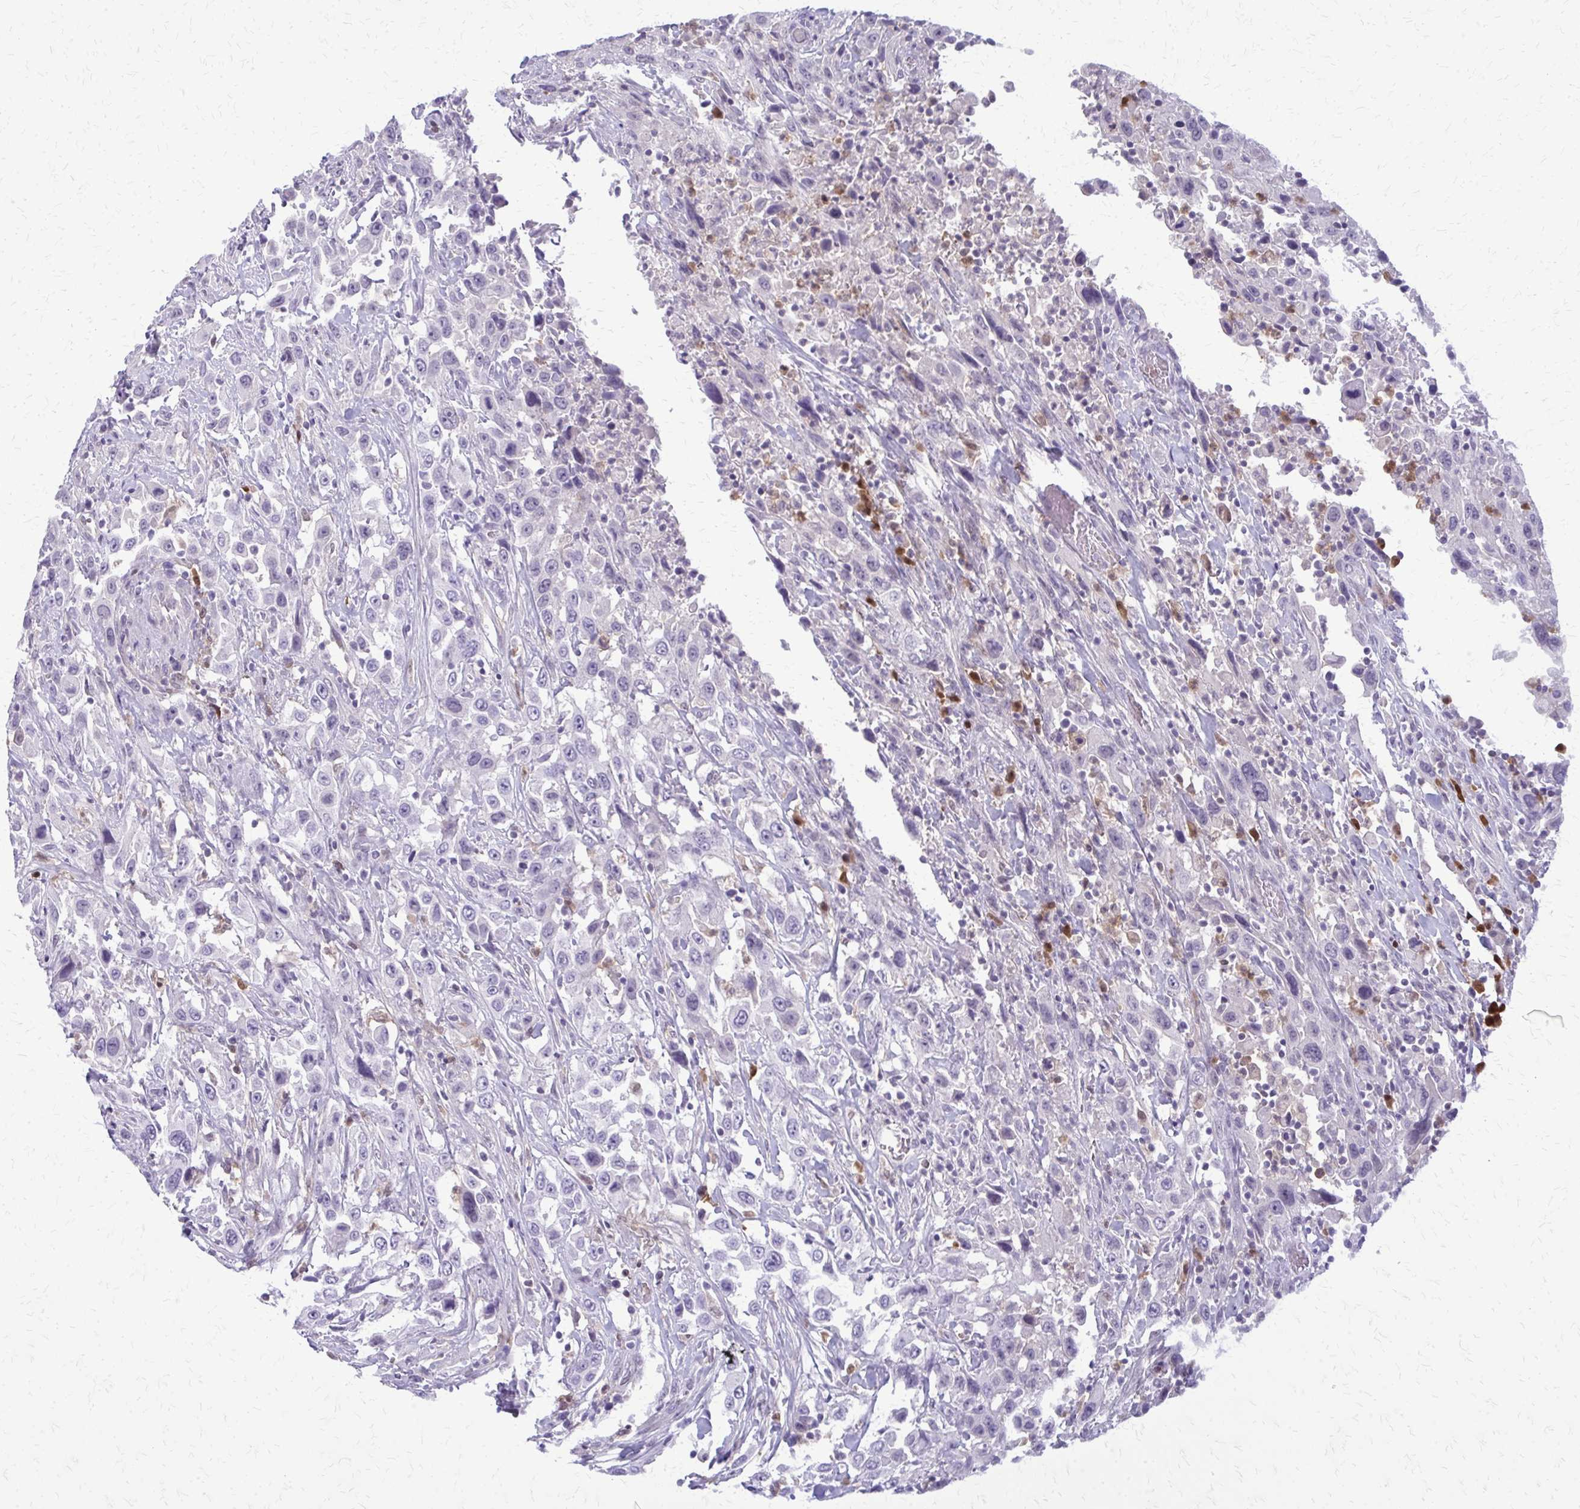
{"staining": {"intensity": "negative", "quantity": "none", "location": "none"}, "tissue": "urothelial cancer", "cell_type": "Tumor cells", "image_type": "cancer", "snomed": [{"axis": "morphology", "description": "Urothelial carcinoma, High grade"}, {"axis": "topography", "description": "Urinary bladder"}], "caption": "The micrograph reveals no staining of tumor cells in urothelial cancer.", "gene": "GLRX", "patient": {"sex": "male", "age": 61}}